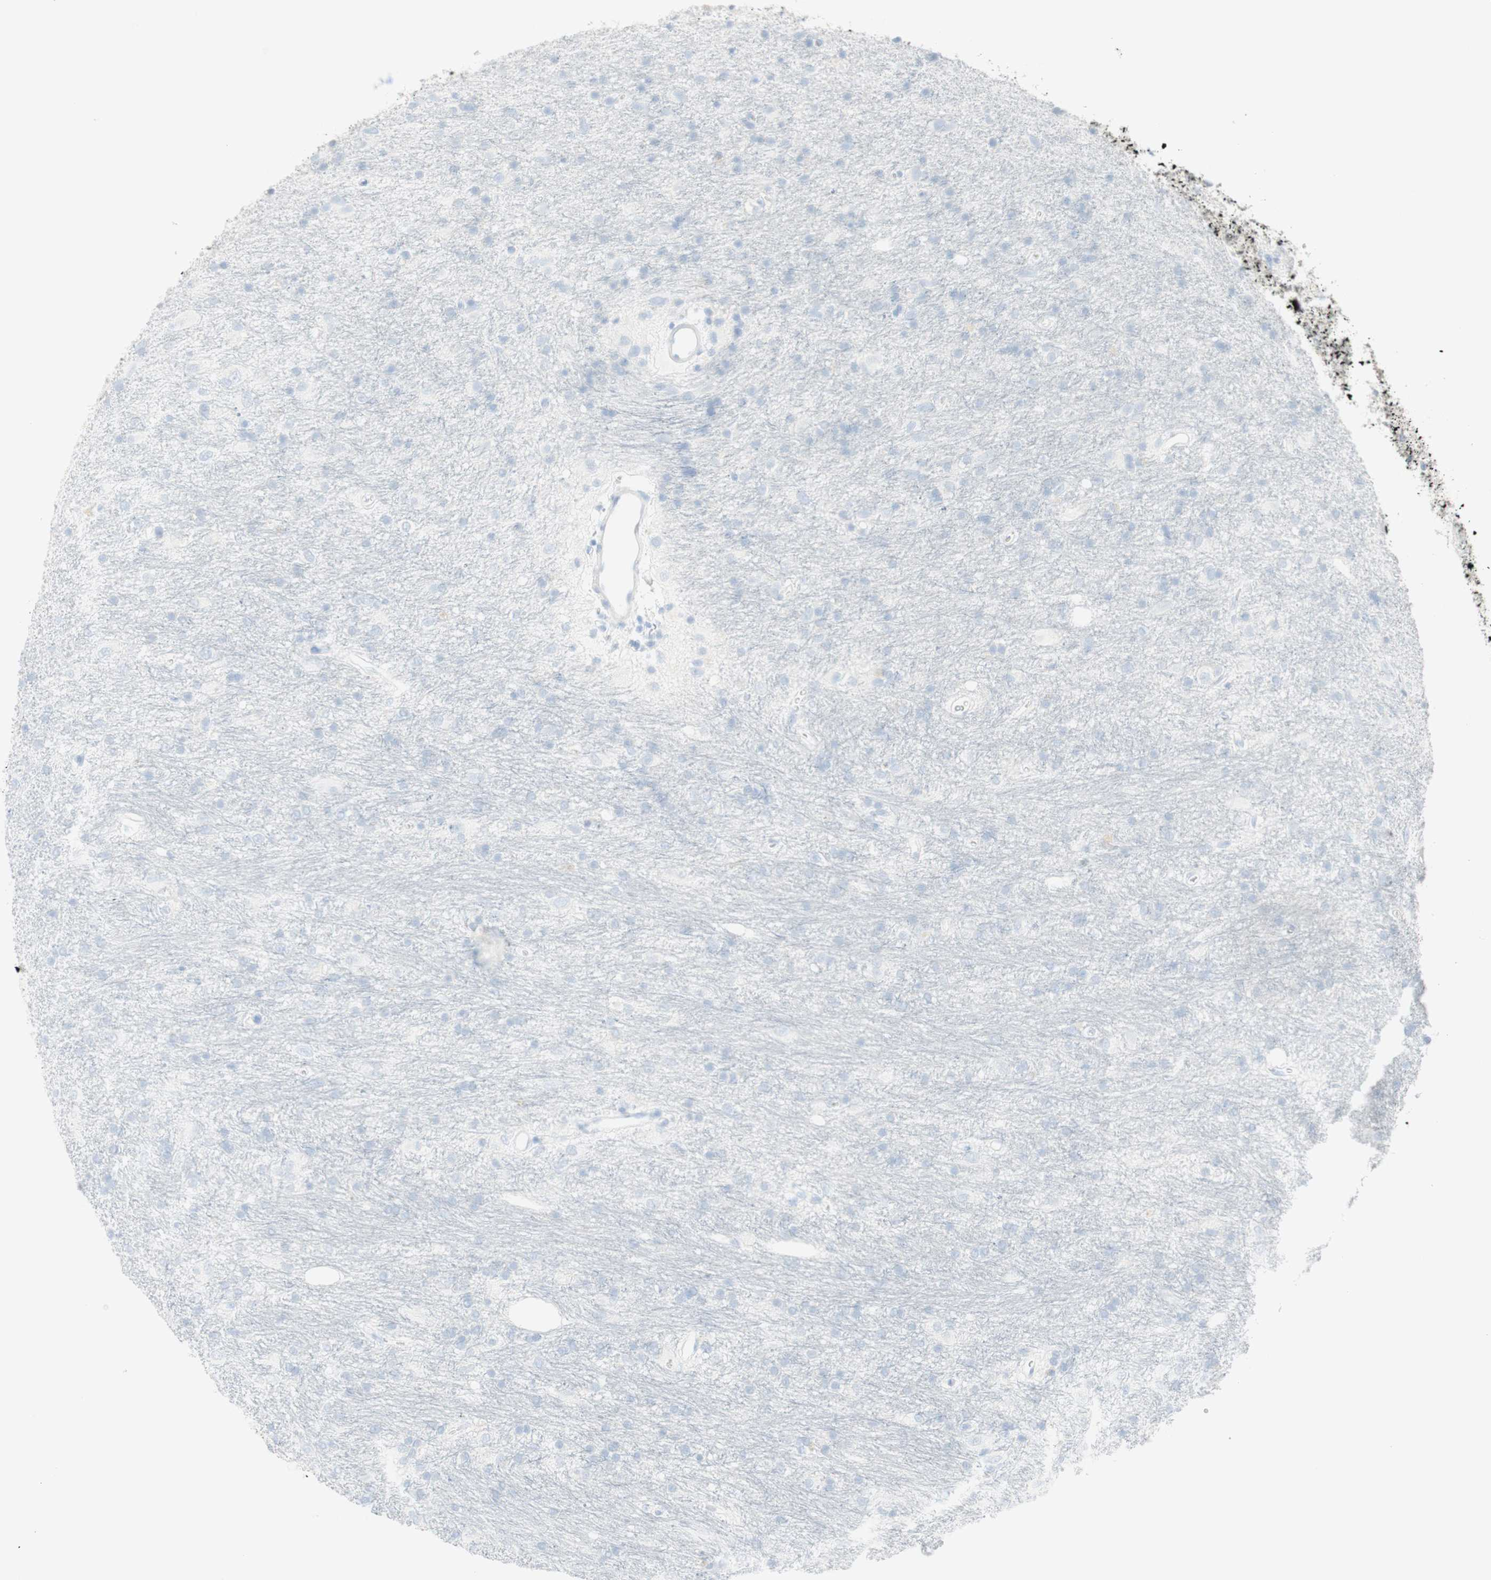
{"staining": {"intensity": "negative", "quantity": "none", "location": "none"}, "tissue": "glioma", "cell_type": "Tumor cells", "image_type": "cancer", "snomed": [{"axis": "morphology", "description": "Glioma, malignant, Low grade"}, {"axis": "topography", "description": "Brain"}], "caption": "Micrograph shows no significant protein expression in tumor cells of malignant glioma (low-grade).", "gene": "NAPSA", "patient": {"sex": "male", "age": 77}}